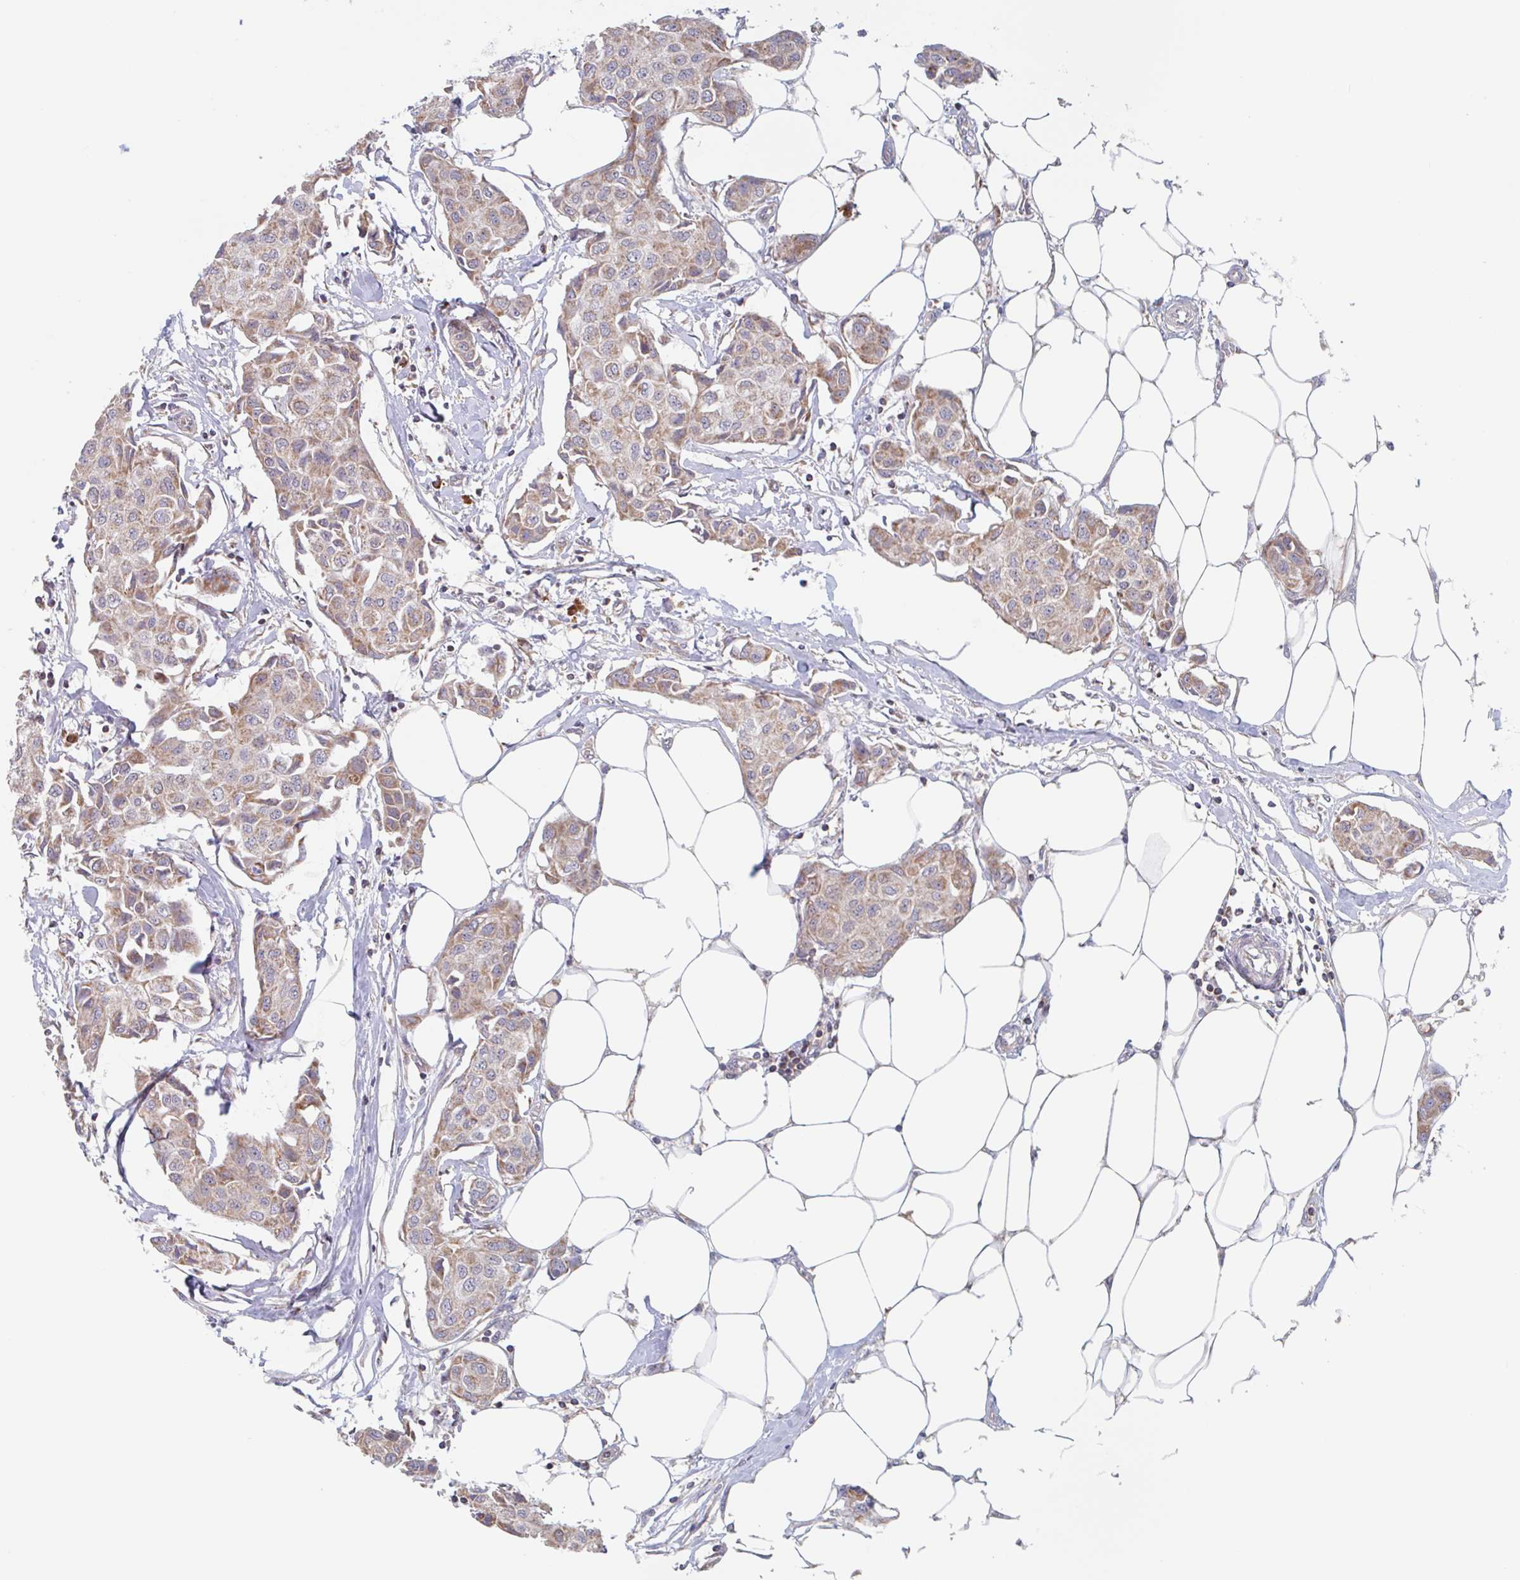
{"staining": {"intensity": "moderate", "quantity": ">75%", "location": "cytoplasmic/membranous"}, "tissue": "breast cancer", "cell_type": "Tumor cells", "image_type": "cancer", "snomed": [{"axis": "morphology", "description": "Duct carcinoma"}, {"axis": "topography", "description": "Breast"}, {"axis": "topography", "description": "Lymph node"}], "caption": "This histopathology image shows immunohistochemistry staining of infiltrating ductal carcinoma (breast), with medium moderate cytoplasmic/membranous expression in about >75% of tumor cells.", "gene": "SURF1", "patient": {"sex": "female", "age": 80}}